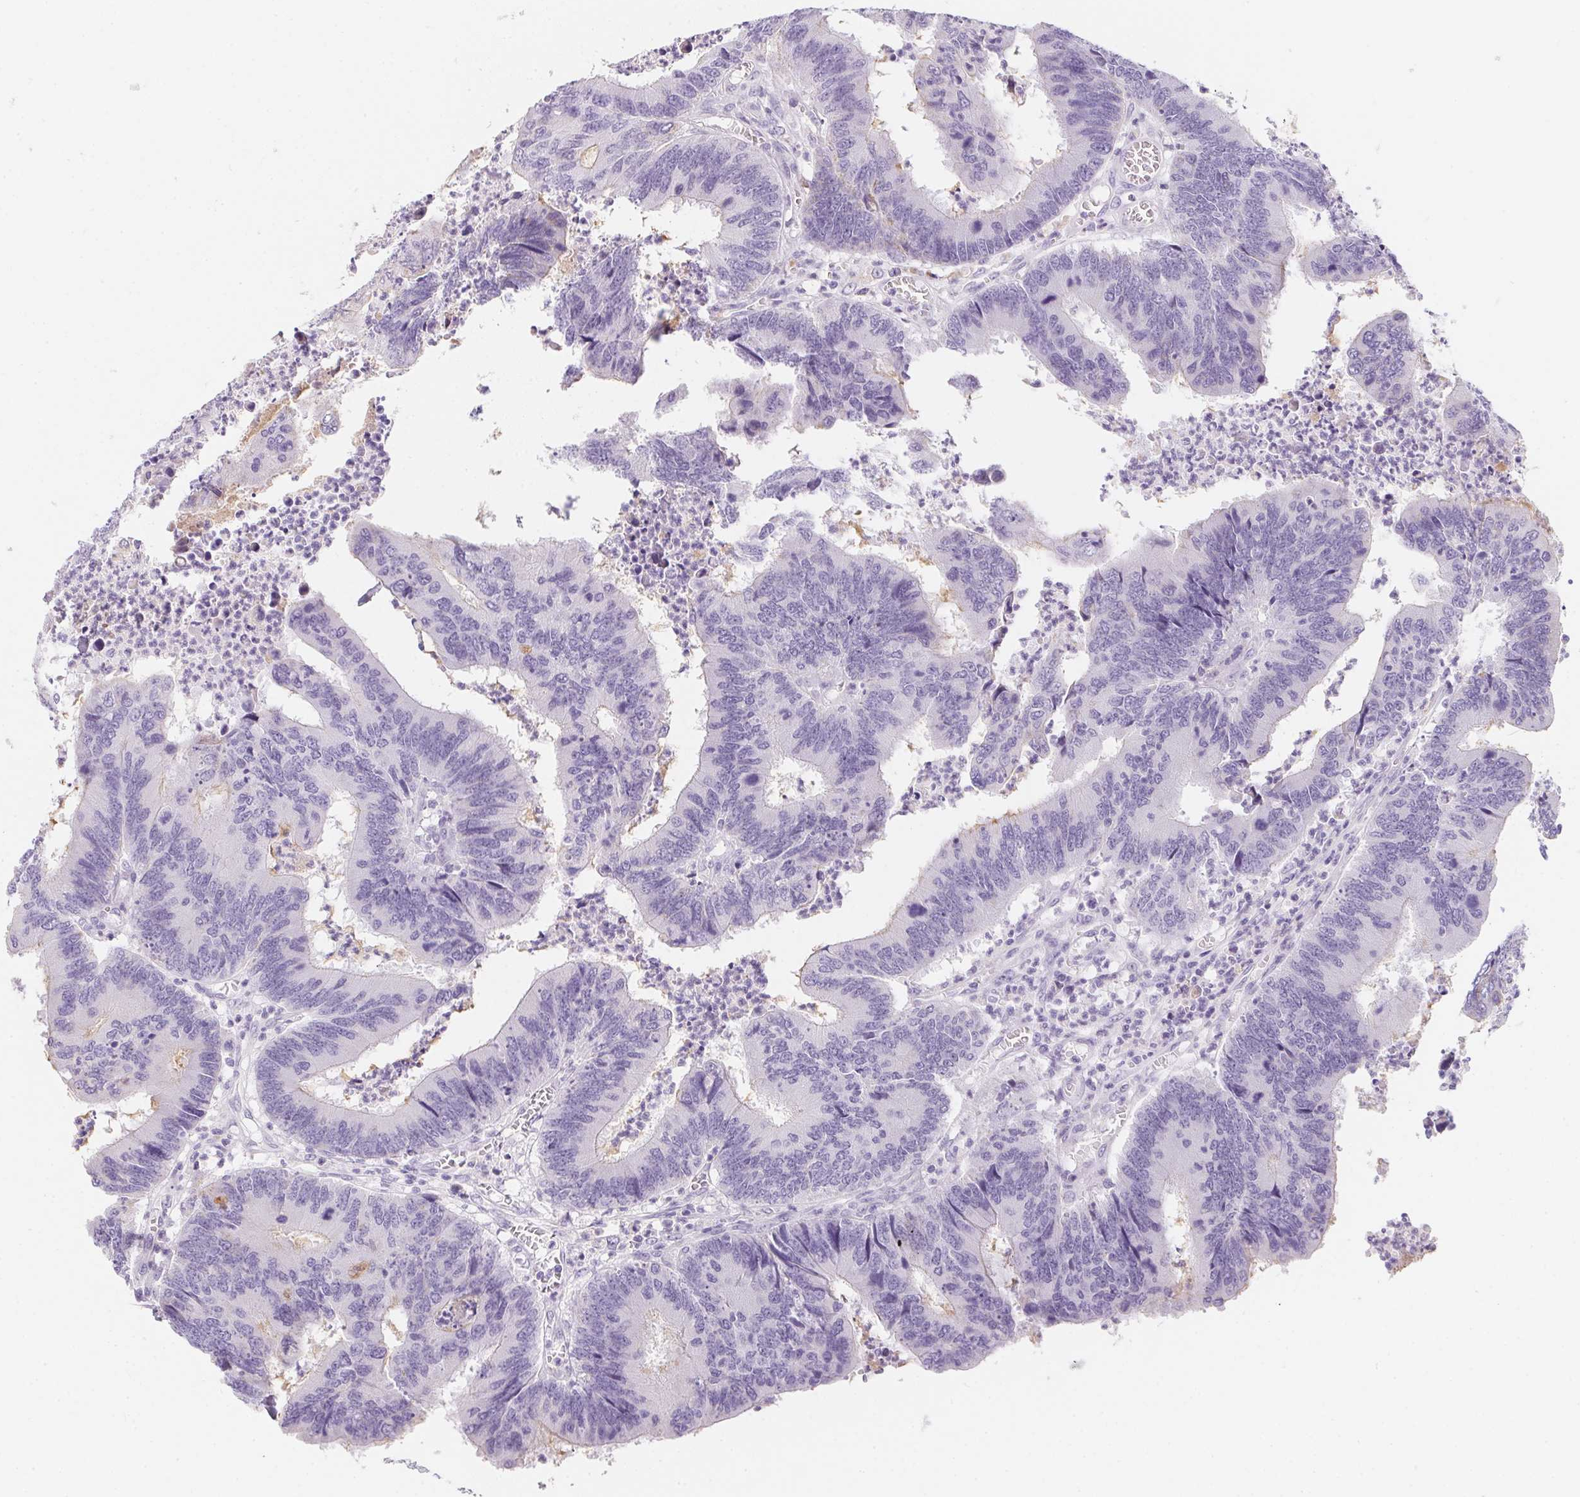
{"staining": {"intensity": "negative", "quantity": "none", "location": "none"}, "tissue": "colorectal cancer", "cell_type": "Tumor cells", "image_type": "cancer", "snomed": [{"axis": "morphology", "description": "Adenocarcinoma, NOS"}, {"axis": "topography", "description": "Colon"}], "caption": "DAB immunohistochemical staining of colorectal cancer reveals no significant positivity in tumor cells.", "gene": "AQP5", "patient": {"sex": "female", "age": 67}}